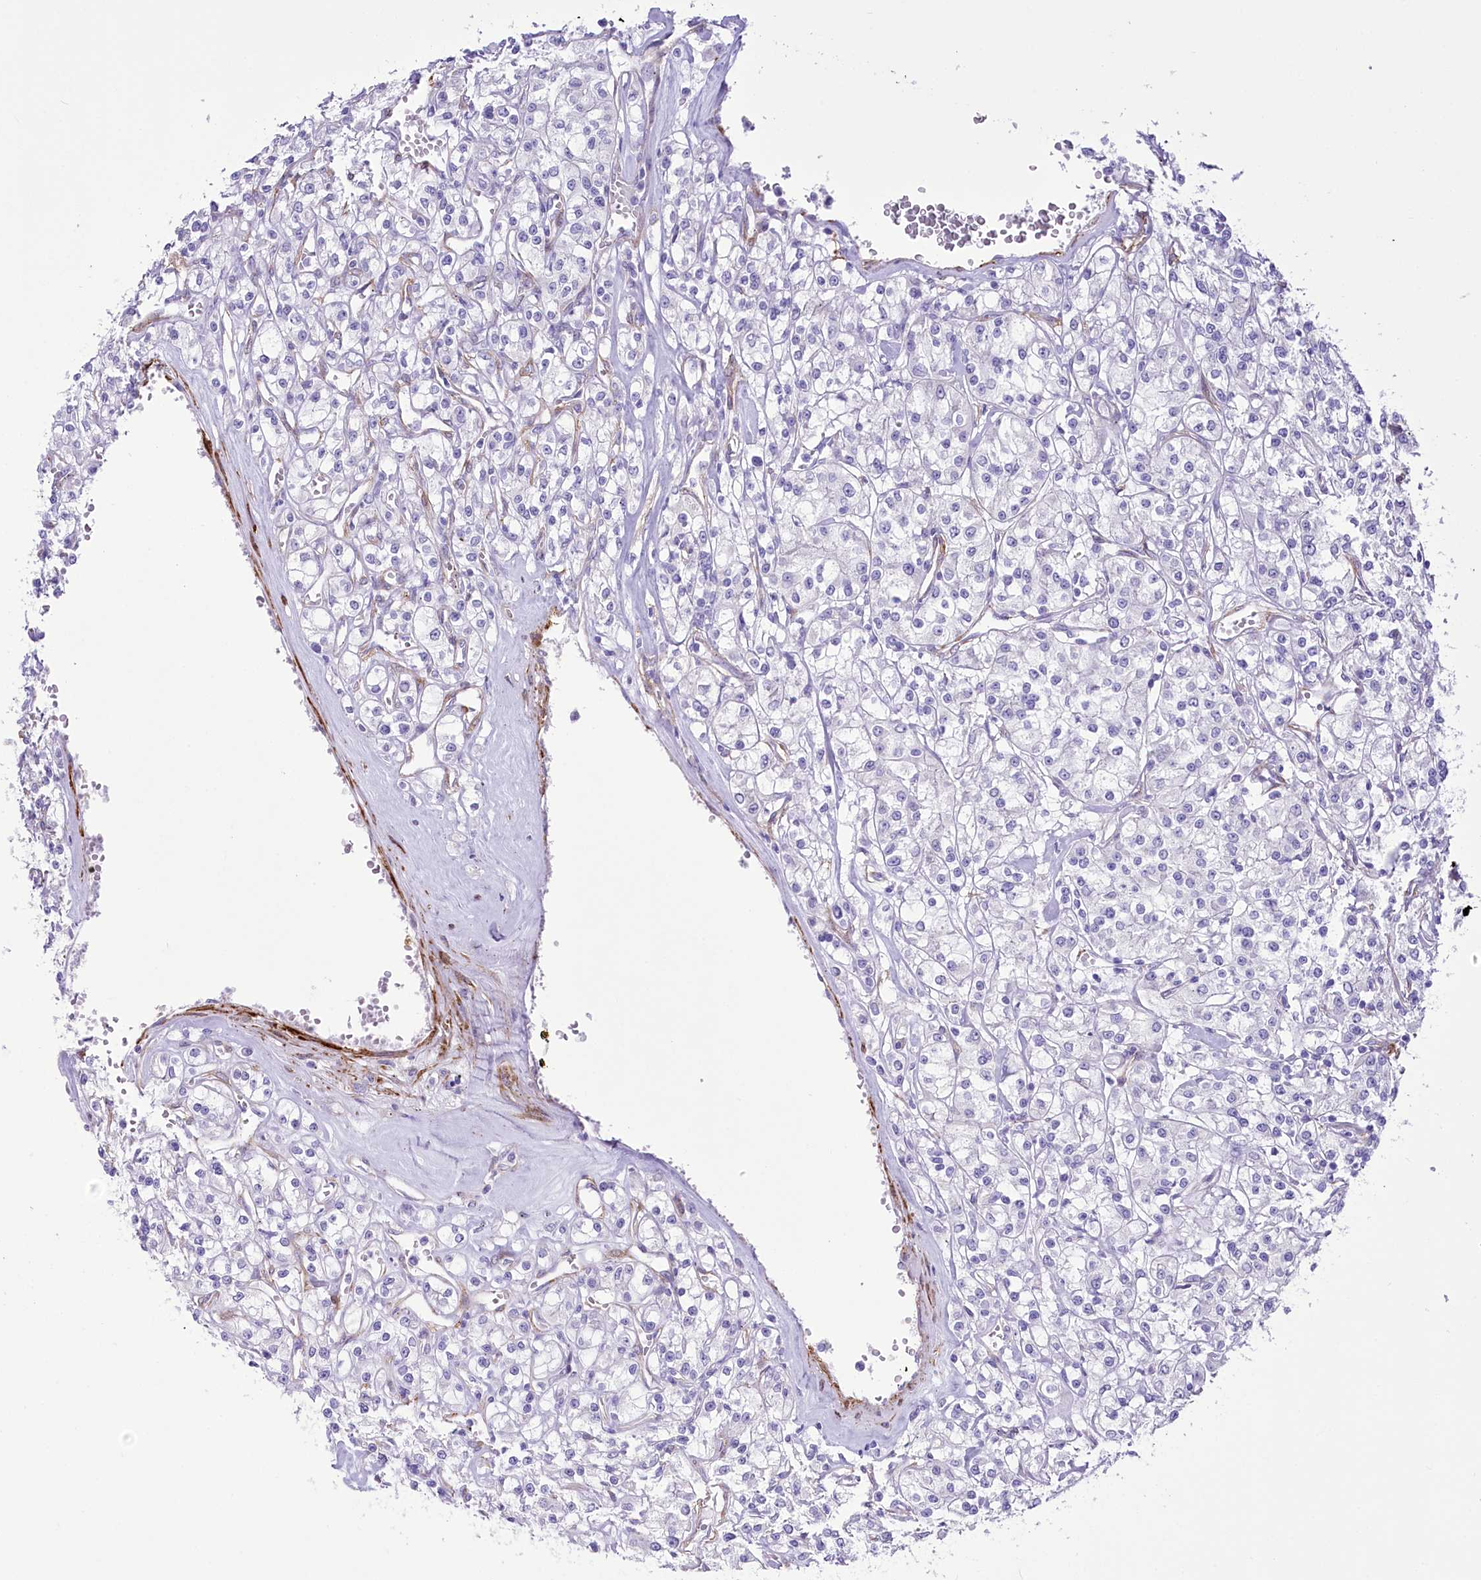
{"staining": {"intensity": "negative", "quantity": "none", "location": "none"}, "tissue": "renal cancer", "cell_type": "Tumor cells", "image_type": "cancer", "snomed": [{"axis": "morphology", "description": "Adenocarcinoma, NOS"}, {"axis": "topography", "description": "Kidney"}], "caption": "DAB (3,3'-diaminobenzidine) immunohistochemical staining of human renal cancer shows no significant expression in tumor cells.", "gene": "SYNPO2", "patient": {"sex": "female", "age": 59}}